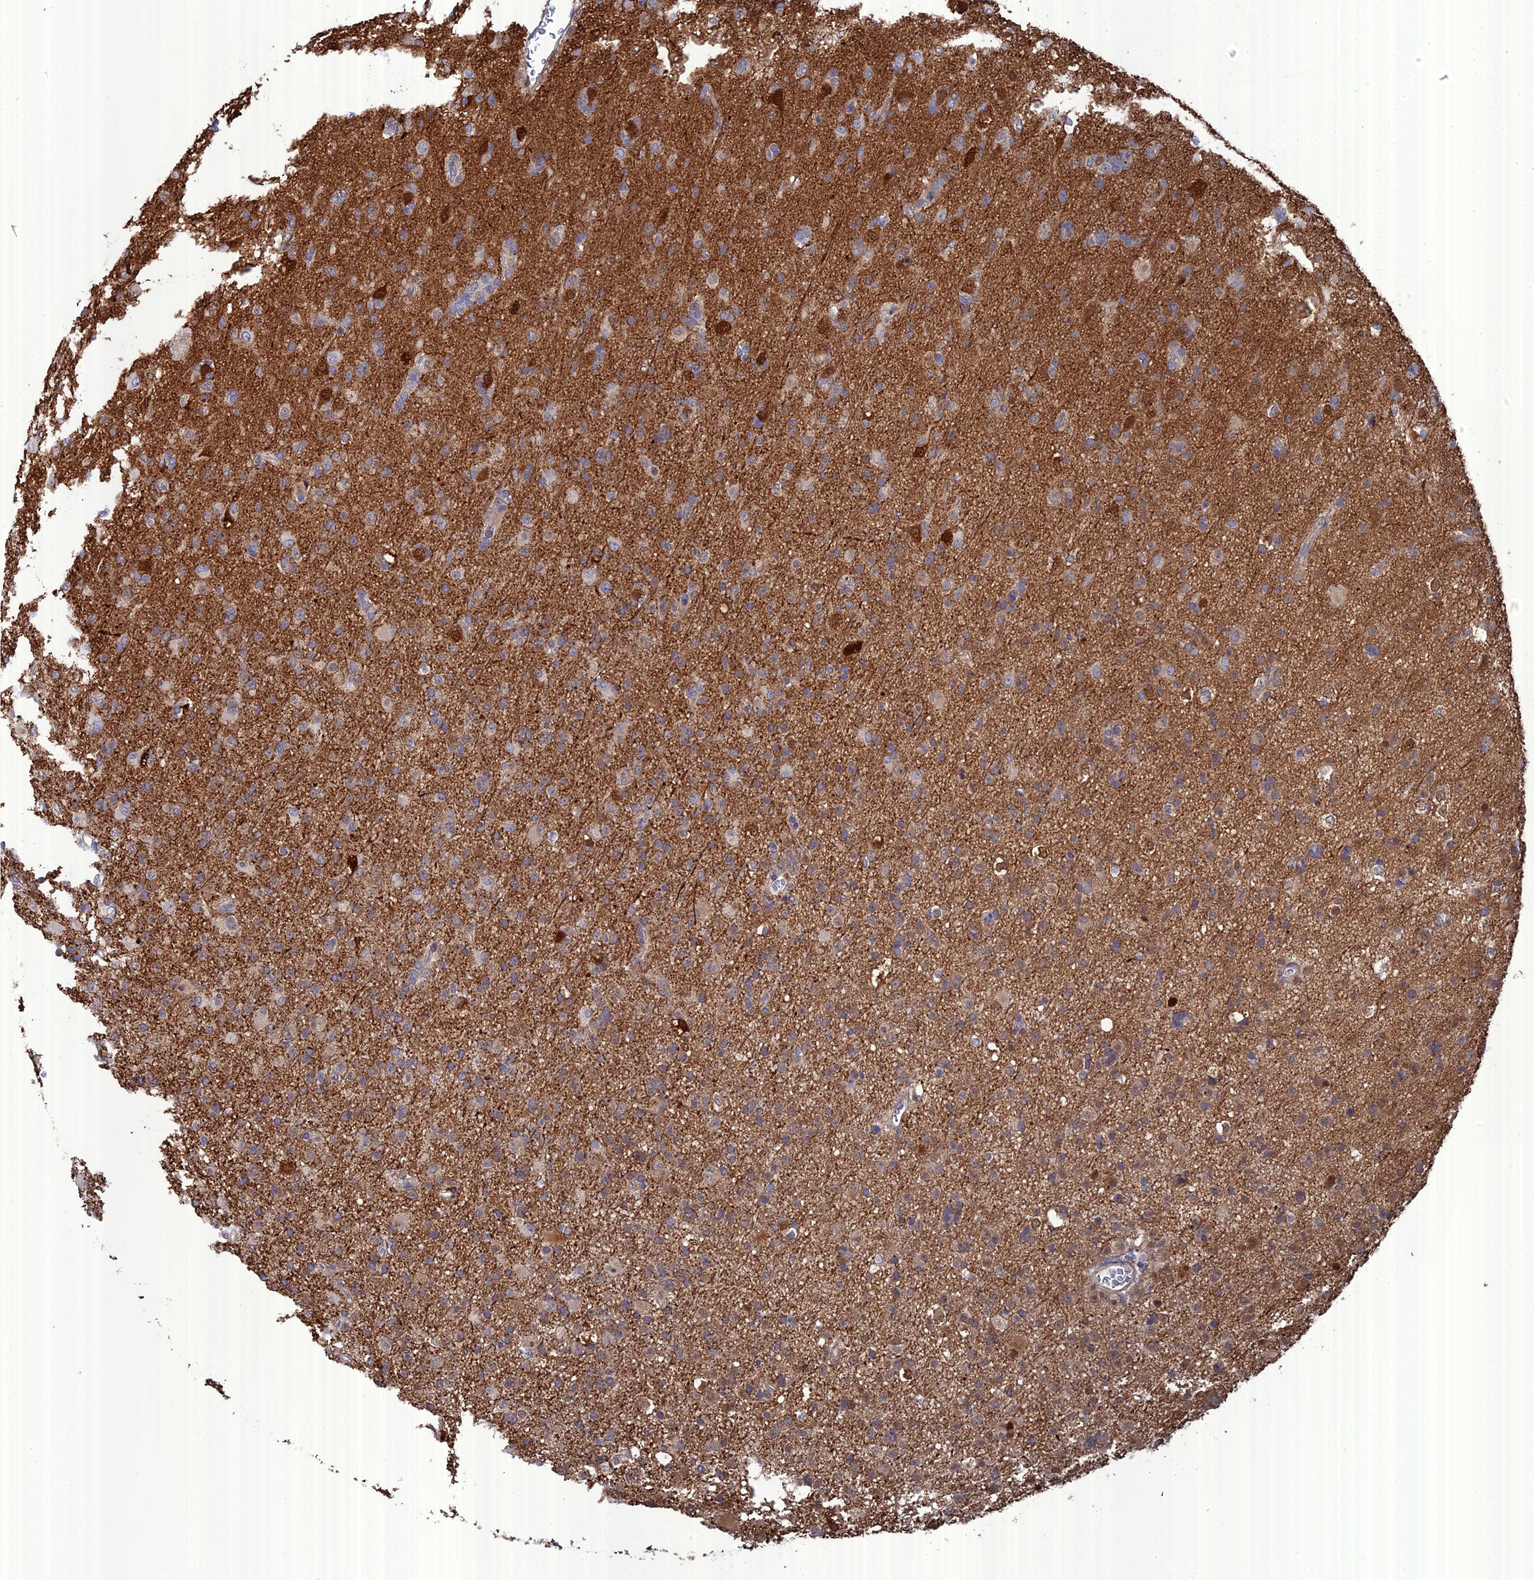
{"staining": {"intensity": "negative", "quantity": "none", "location": "none"}, "tissue": "glioma", "cell_type": "Tumor cells", "image_type": "cancer", "snomed": [{"axis": "morphology", "description": "Glioma, malignant, Low grade"}, {"axis": "topography", "description": "Brain"}], "caption": "This is an IHC photomicrograph of human glioma. There is no staining in tumor cells.", "gene": "TMEM161A", "patient": {"sex": "male", "age": 65}}